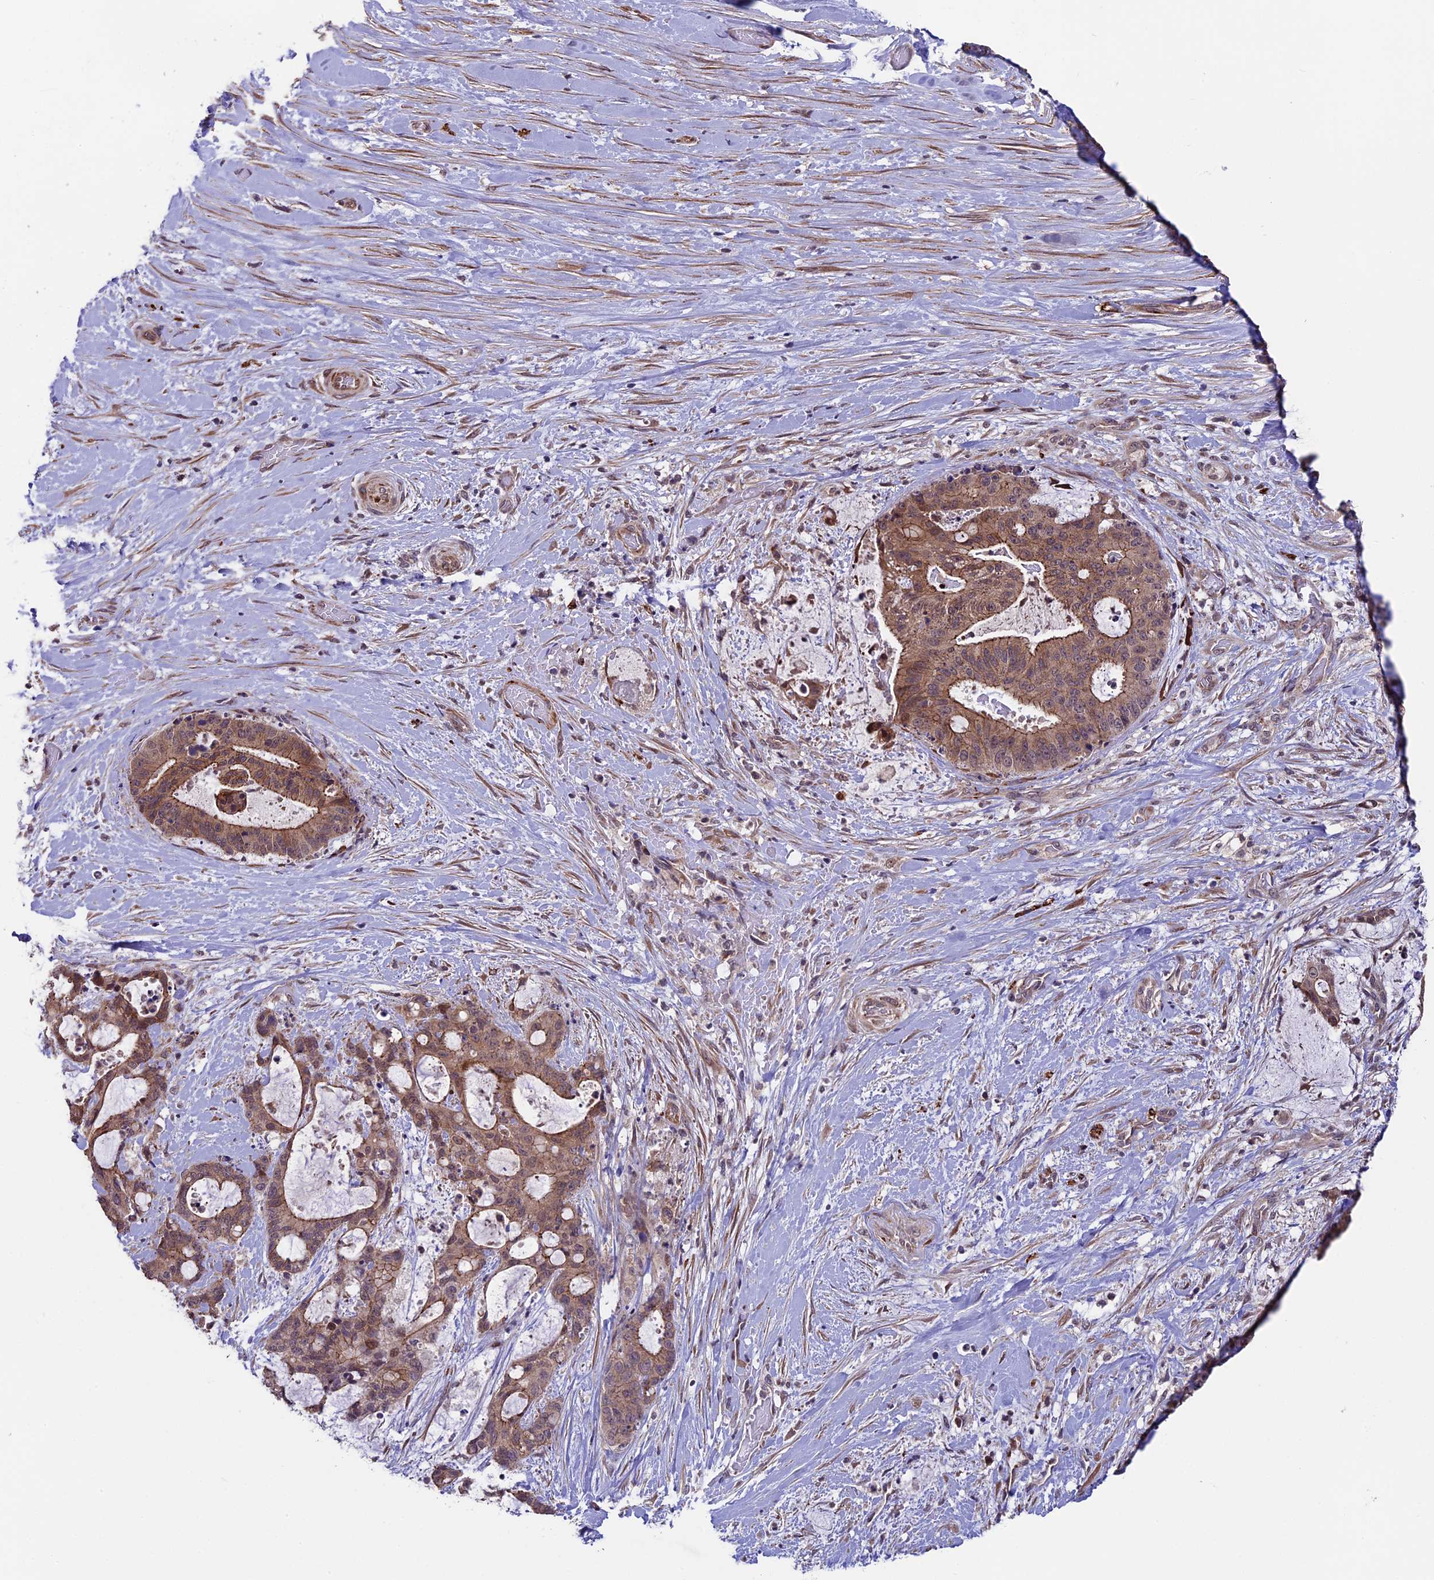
{"staining": {"intensity": "moderate", "quantity": ">75%", "location": "cytoplasmic/membranous"}, "tissue": "liver cancer", "cell_type": "Tumor cells", "image_type": "cancer", "snomed": [{"axis": "morphology", "description": "Normal tissue, NOS"}, {"axis": "morphology", "description": "Cholangiocarcinoma"}, {"axis": "topography", "description": "Liver"}, {"axis": "topography", "description": "Peripheral nerve tissue"}], "caption": "Approximately >75% of tumor cells in human liver cancer (cholangiocarcinoma) demonstrate moderate cytoplasmic/membranous protein staining as visualized by brown immunohistochemical staining.", "gene": "SIPA1L3", "patient": {"sex": "female", "age": 73}}